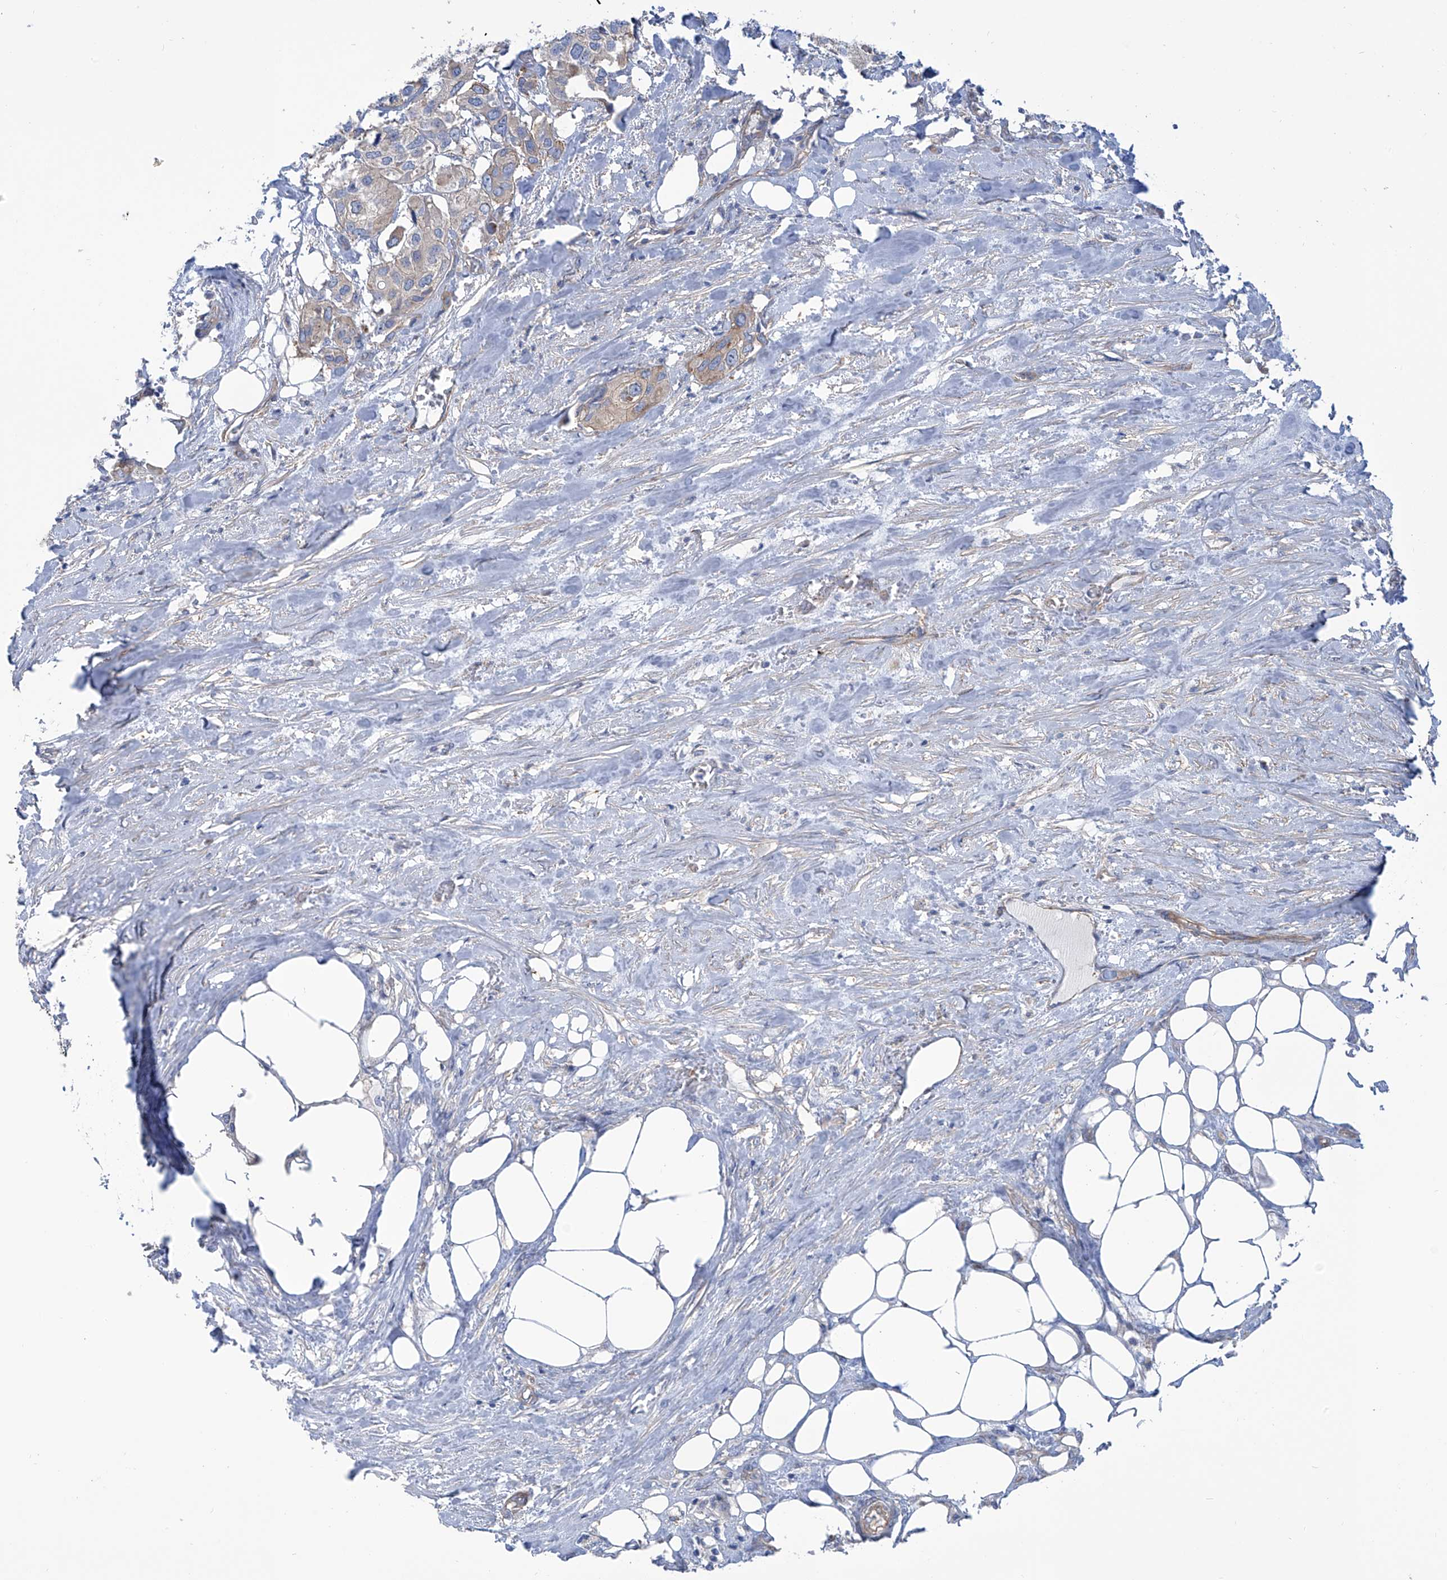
{"staining": {"intensity": "weak", "quantity": "<25%", "location": "cytoplasmic/membranous"}, "tissue": "urothelial cancer", "cell_type": "Tumor cells", "image_type": "cancer", "snomed": [{"axis": "morphology", "description": "Urothelial carcinoma, High grade"}, {"axis": "topography", "description": "Urinary bladder"}], "caption": "Human urothelial carcinoma (high-grade) stained for a protein using IHC displays no staining in tumor cells.", "gene": "TMEM209", "patient": {"sex": "male", "age": 64}}